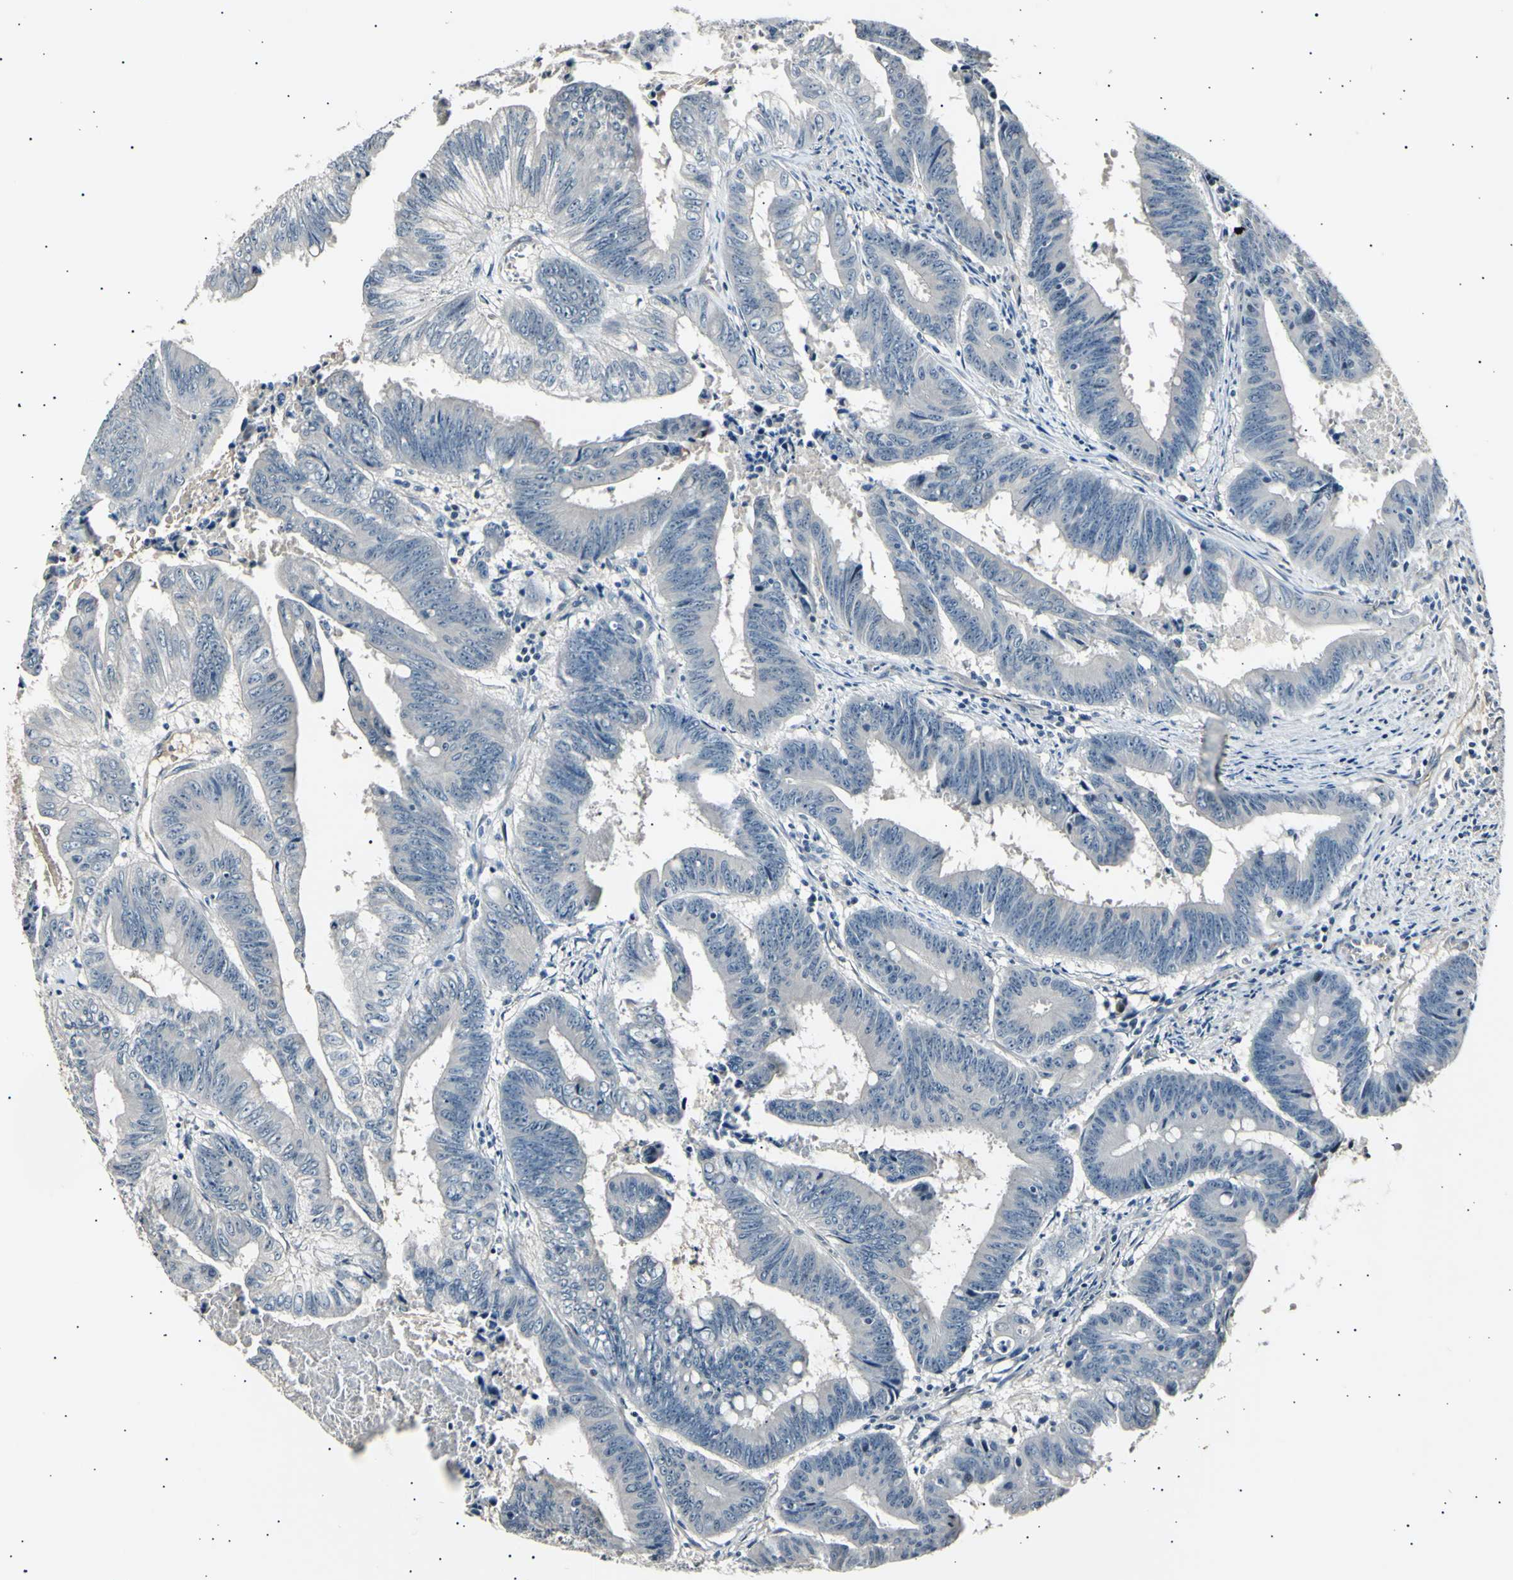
{"staining": {"intensity": "negative", "quantity": "none", "location": "none"}, "tissue": "colorectal cancer", "cell_type": "Tumor cells", "image_type": "cancer", "snomed": [{"axis": "morphology", "description": "Adenocarcinoma, NOS"}, {"axis": "topography", "description": "Colon"}], "caption": "Histopathology image shows no significant protein staining in tumor cells of colorectal cancer (adenocarcinoma).", "gene": "AK1", "patient": {"sex": "male", "age": 45}}